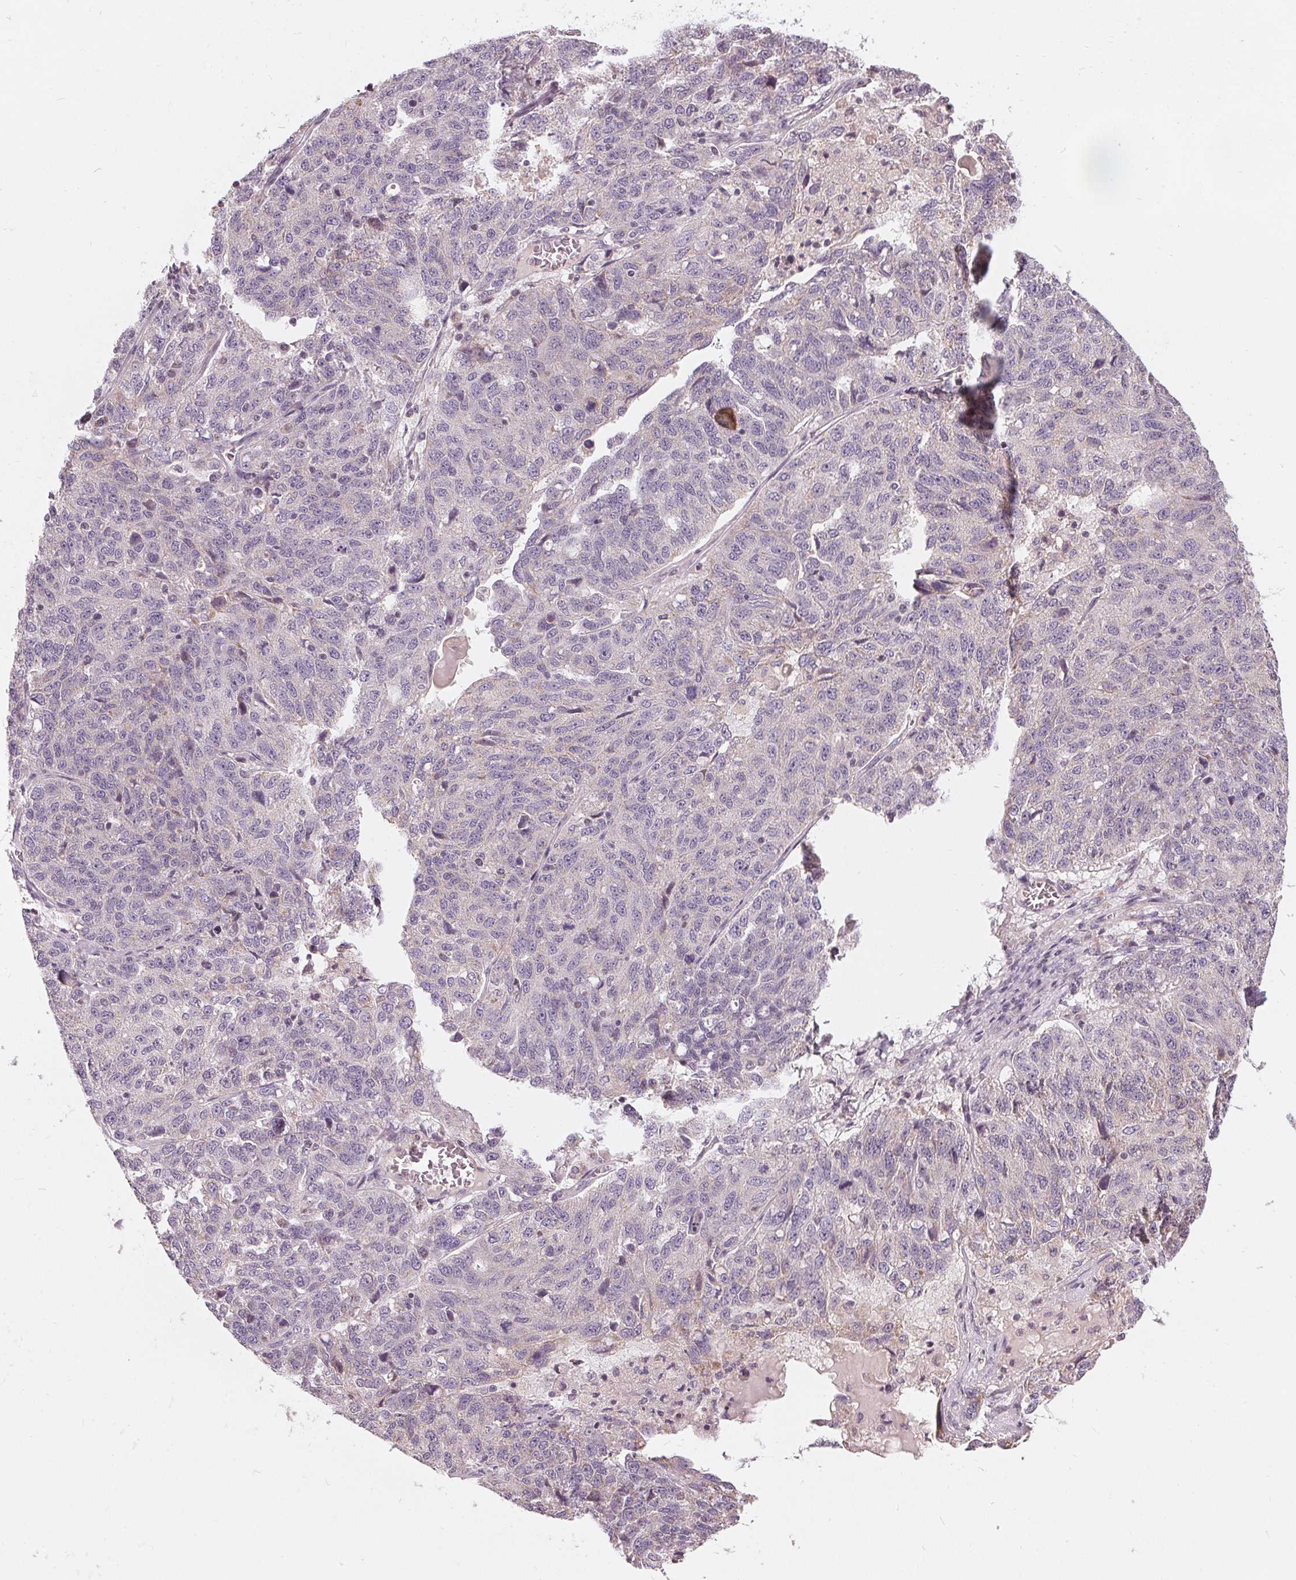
{"staining": {"intensity": "negative", "quantity": "none", "location": "none"}, "tissue": "ovarian cancer", "cell_type": "Tumor cells", "image_type": "cancer", "snomed": [{"axis": "morphology", "description": "Cystadenocarcinoma, serous, NOS"}, {"axis": "topography", "description": "Ovary"}], "caption": "IHC histopathology image of ovarian cancer (serous cystadenocarcinoma) stained for a protein (brown), which exhibits no positivity in tumor cells. The staining is performed using DAB (3,3'-diaminobenzidine) brown chromogen with nuclei counter-stained in using hematoxylin.", "gene": "TRIM60", "patient": {"sex": "female", "age": 71}}